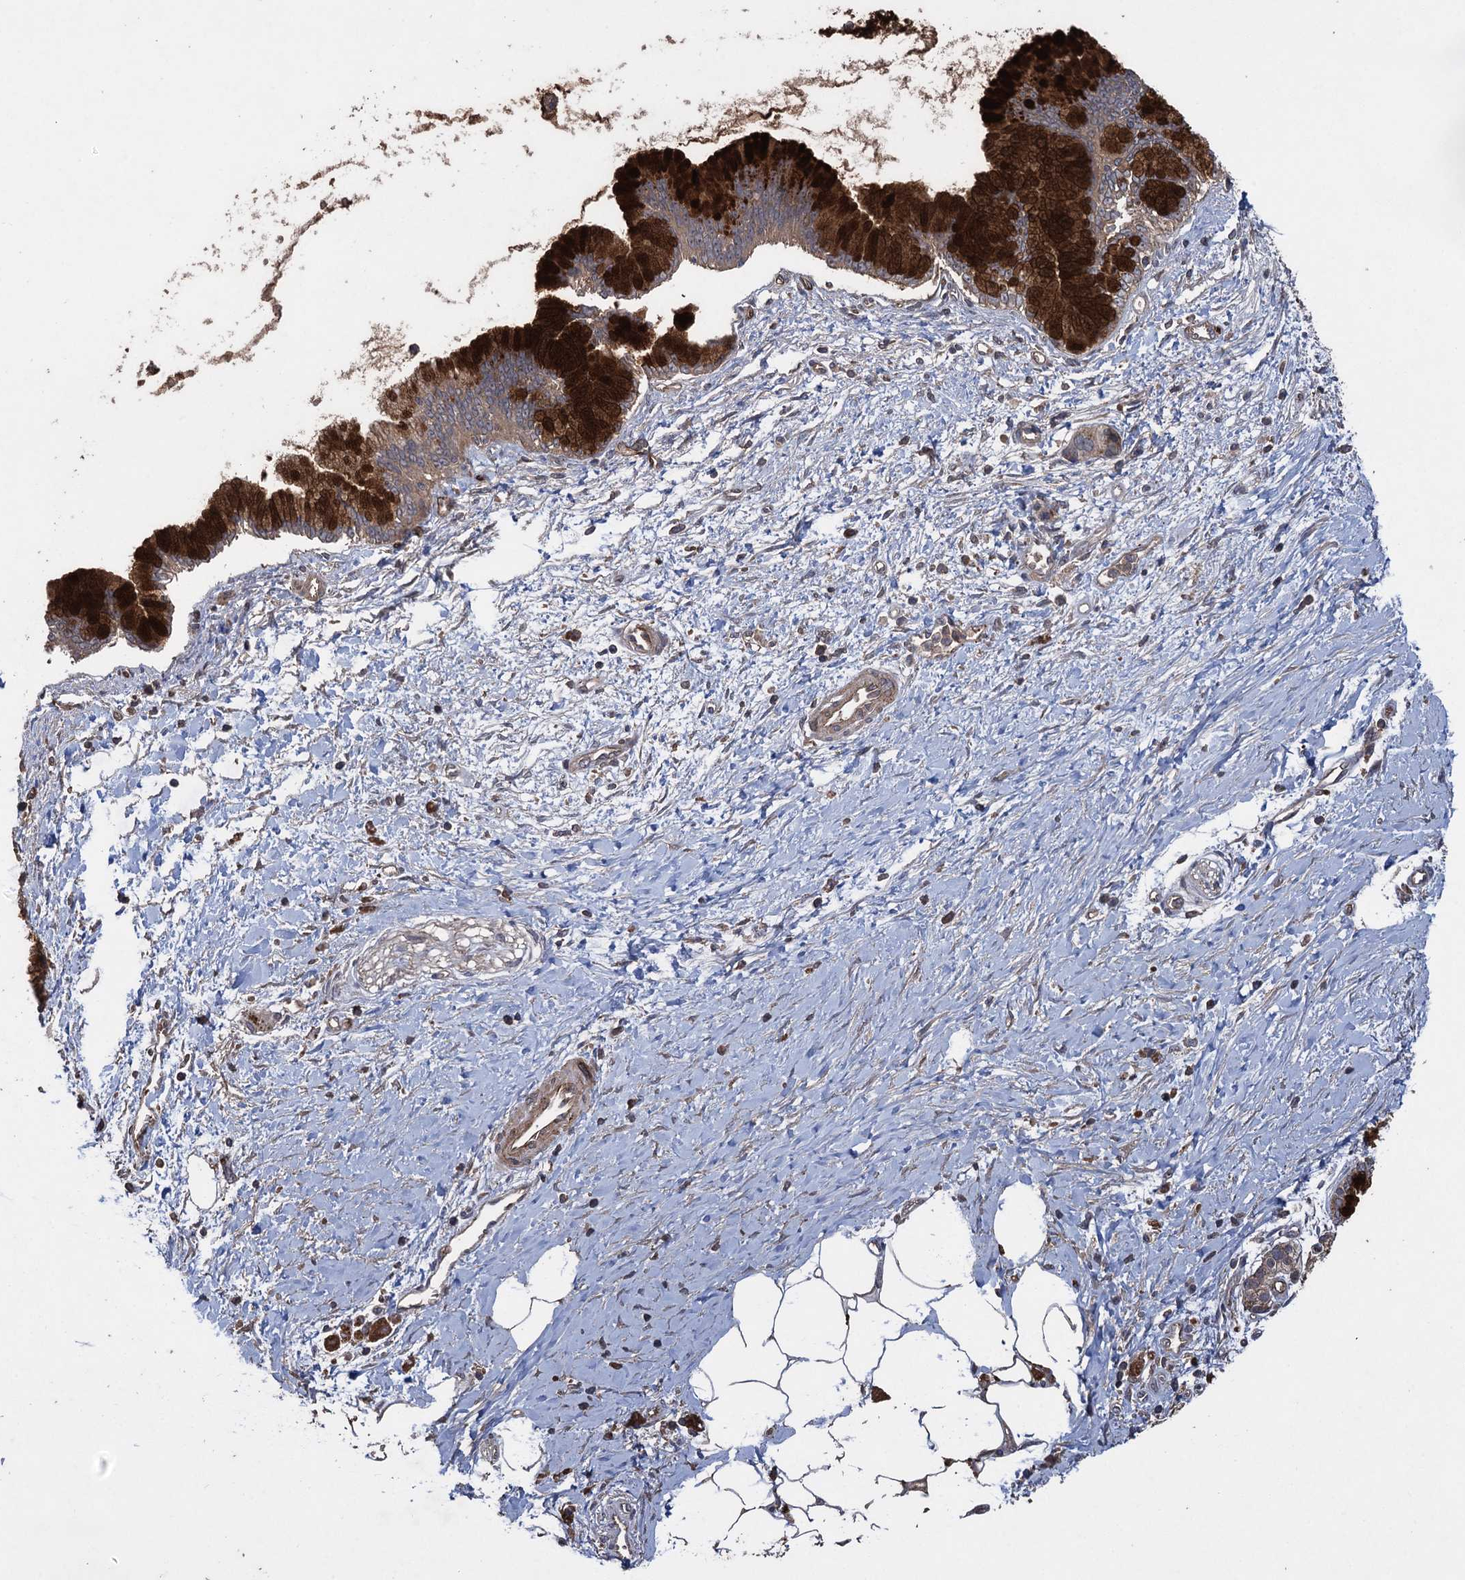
{"staining": {"intensity": "strong", "quantity": "<25%", "location": "cytoplasmic/membranous"}, "tissue": "pancreatic cancer", "cell_type": "Tumor cells", "image_type": "cancer", "snomed": [{"axis": "morphology", "description": "Adenocarcinoma, NOS"}, {"axis": "topography", "description": "Pancreas"}], "caption": "Human adenocarcinoma (pancreatic) stained with a protein marker reveals strong staining in tumor cells.", "gene": "TXNDC11", "patient": {"sex": "male", "age": 58}}